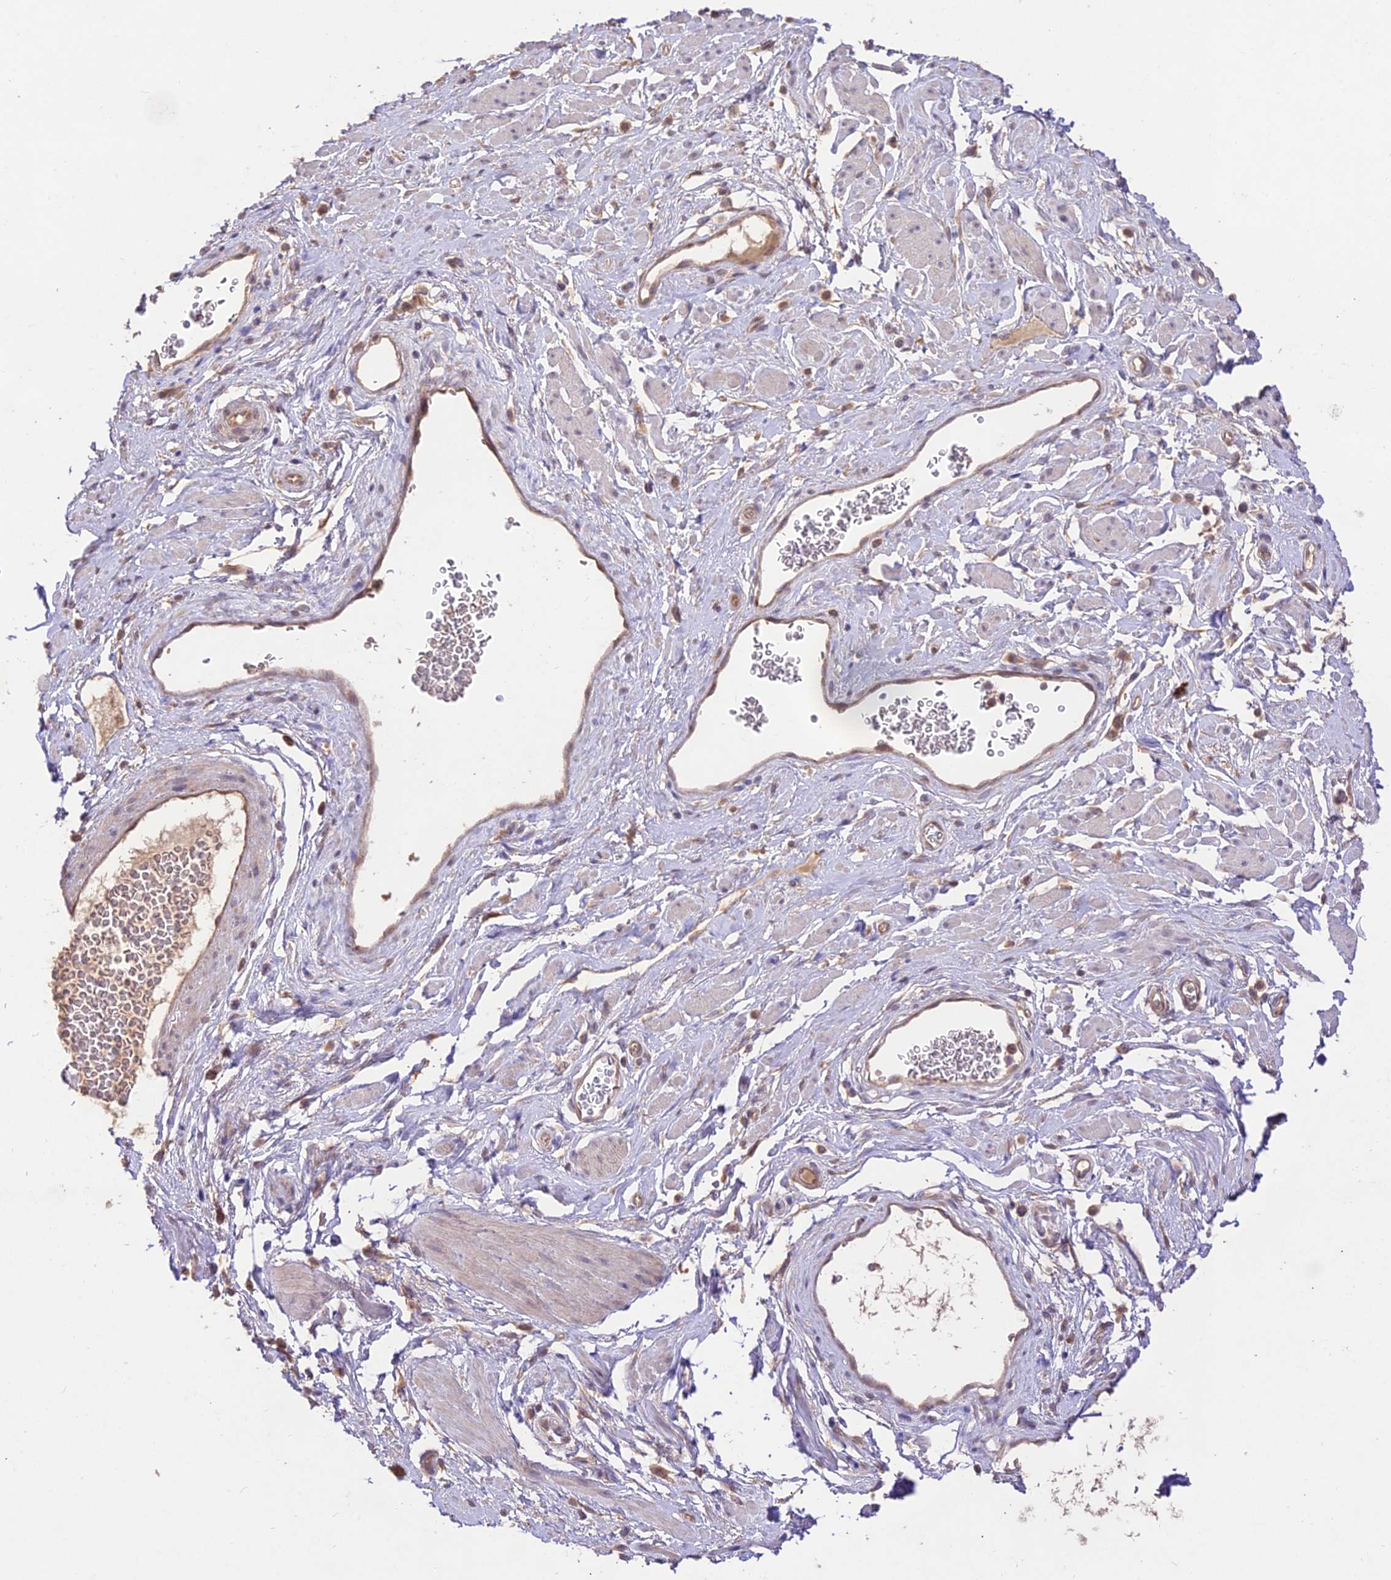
{"staining": {"intensity": "negative", "quantity": "none", "location": "none"}, "tissue": "adipose tissue", "cell_type": "Adipocytes", "image_type": "normal", "snomed": [{"axis": "morphology", "description": "Normal tissue, NOS"}, {"axis": "morphology", "description": "Adenocarcinoma, NOS"}, {"axis": "topography", "description": "Rectum"}, {"axis": "topography", "description": "Vagina"}, {"axis": "topography", "description": "Peripheral nerve tissue"}], "caption": "Benign adipose tissue was stained to show a protein in brown. There is no significant positivity in adipocytes.", "gene": "TMEM259", "patient": {"sex": "female", "age": 71}}